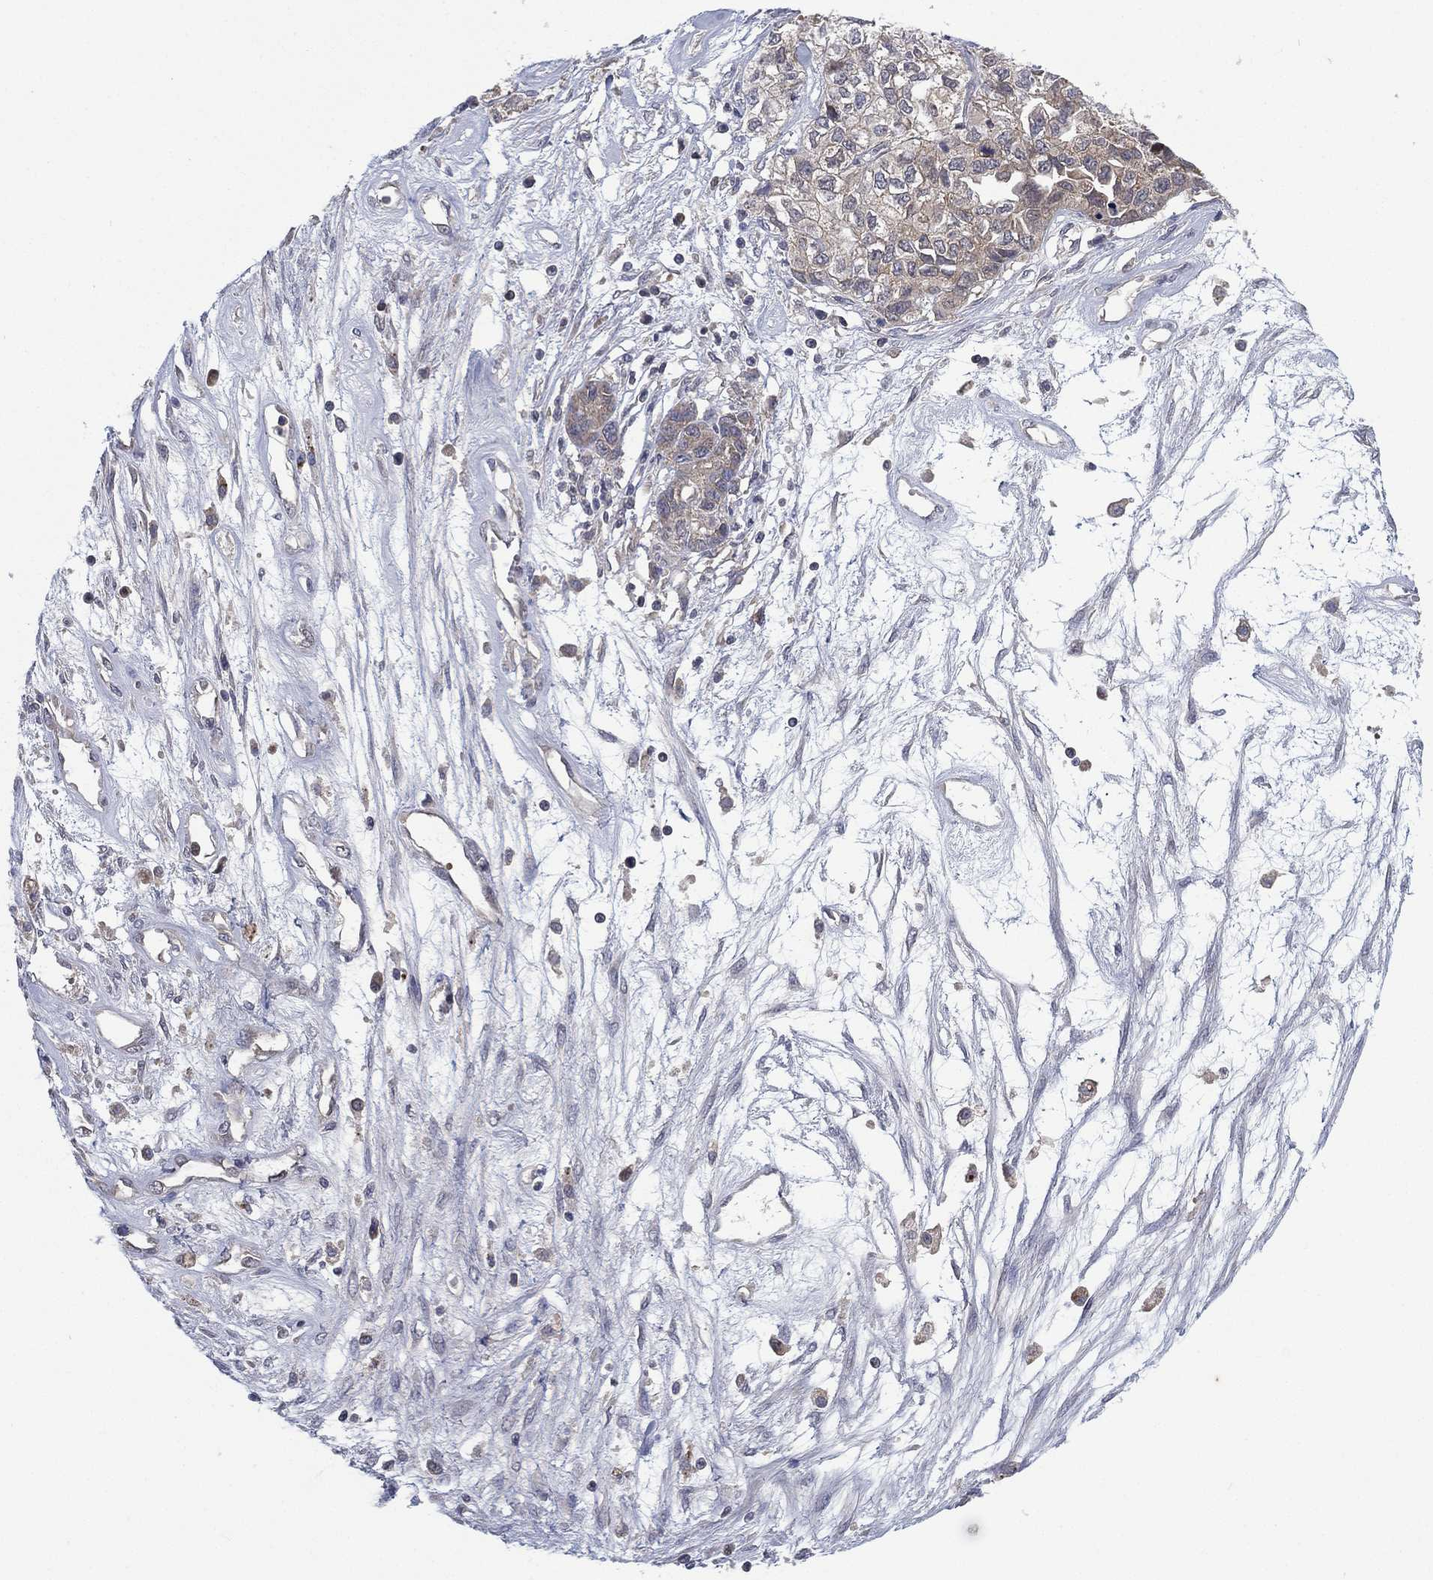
{"staining": {"intensity": "weak", "quantity": "<25%", "location": "cytoplasmic/membranous"}, "tissue": "ovarian cancer", "cell_type": "Tumor cells", "image_type": "cancer", "snomed": [{"axis": "morphology", "description": "Cystadenocarcinoma, serous, NOS"}, {"axis": "topography", "description": "Ovary"}], "caption": "DAB (3,3'-diaminobenzidine) immunohistochemical staining of serous cystadenocarcinoma (ovarian) displays no significant positivity in tumor cells.", "gene": "MPP7", "patient": {"sex": "female", "age": 87}}